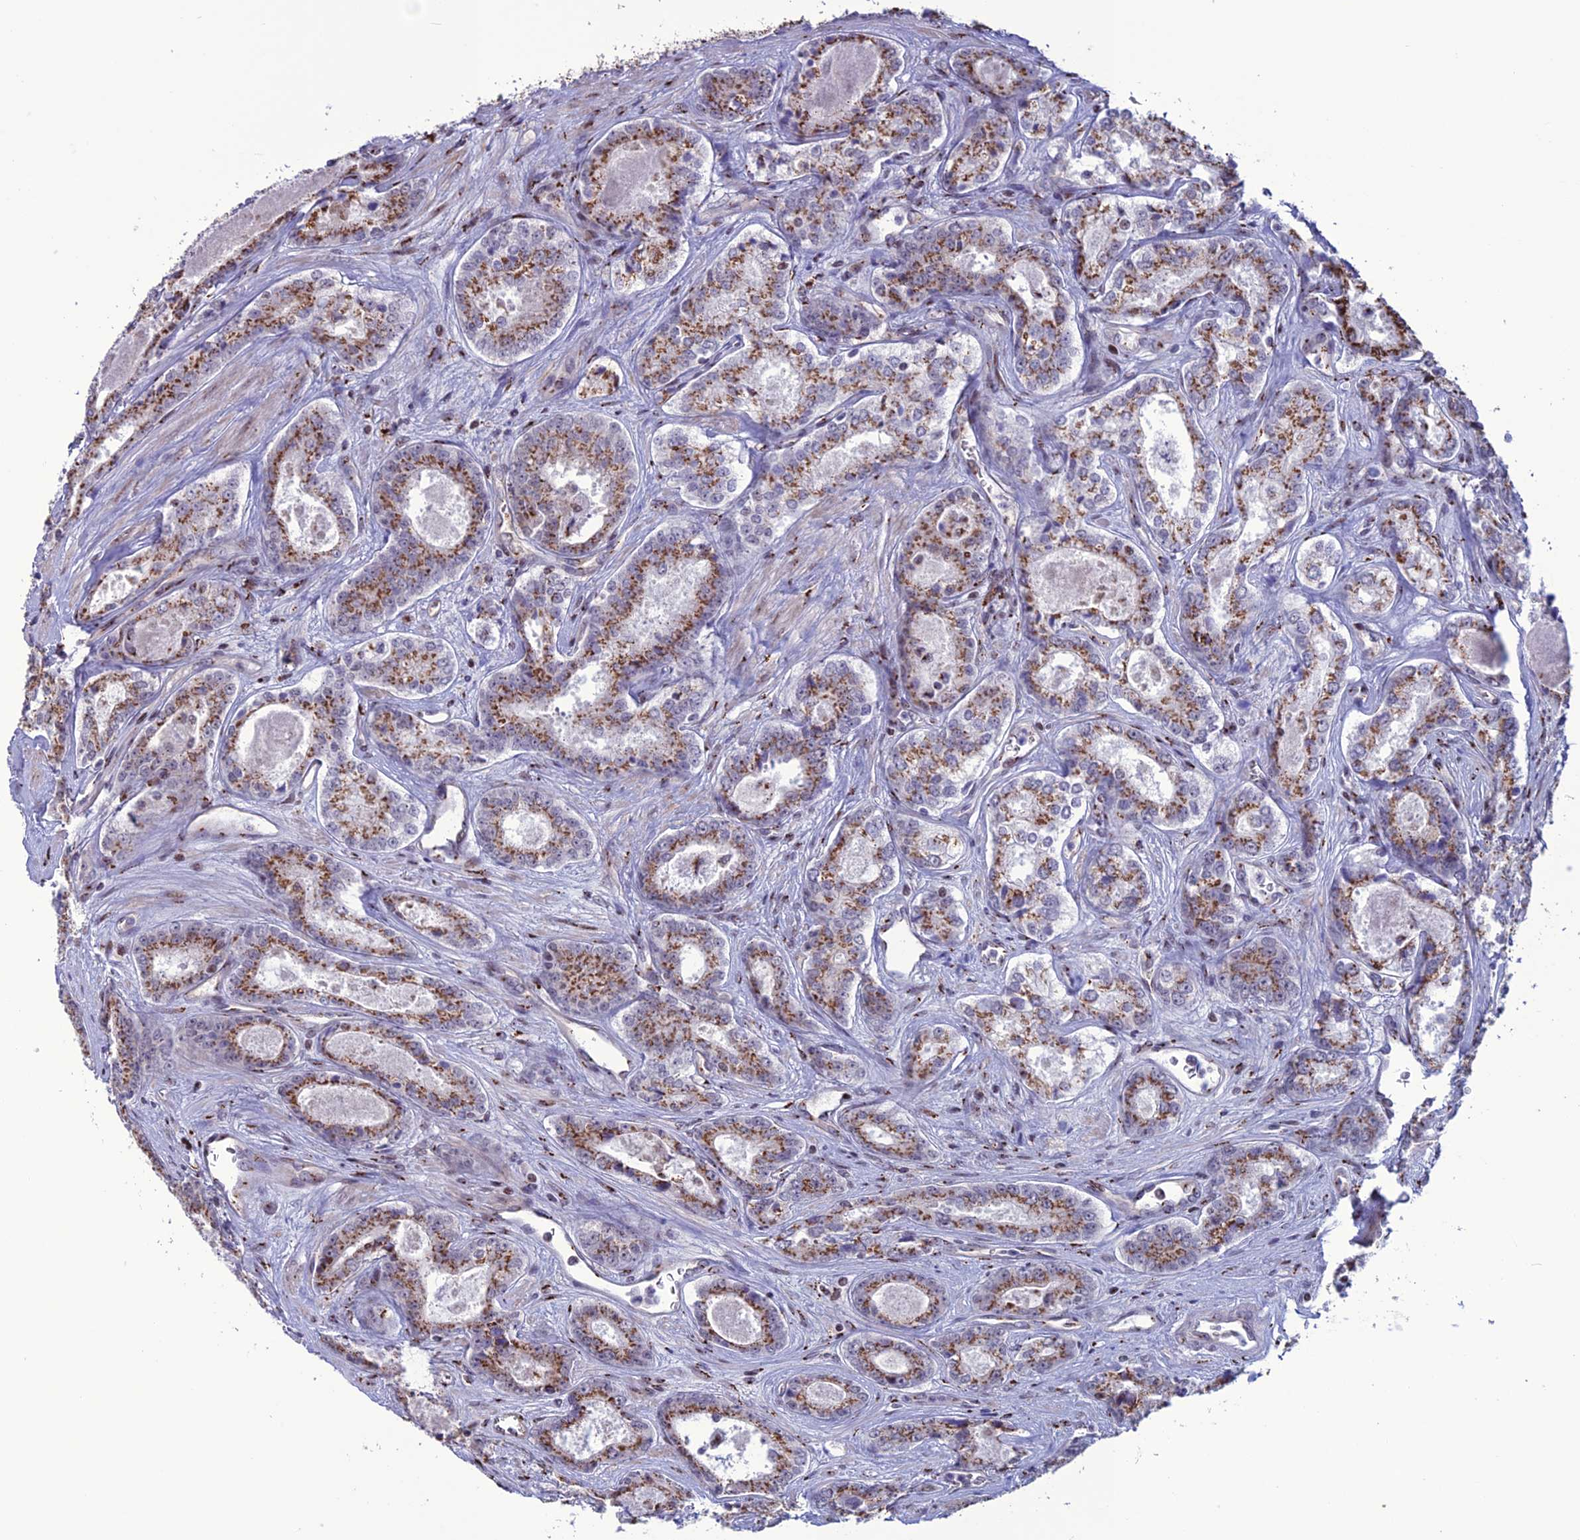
{"staining": {"intensity": "strong", "quantity": ">75%", "location": "cytoplasmic/membranous"}, "tissue": "prostate cancer", "cell_type": "Tumor cells", "image_type": "cancer", "snomed": [{"axis": "morphology", "description": "Adenocarcinoma, Low grade"}, {"axis": "topography", "description": "Prostate"}], "caption": "Immunohistochemical staining of prostate cancer exhibits high levels of strong cytoplasmic/membranous protein positivity in about >75% of tumor cells.", "gene": "PLEKHA4", "patient": {"sex": "male", "age": 68}}